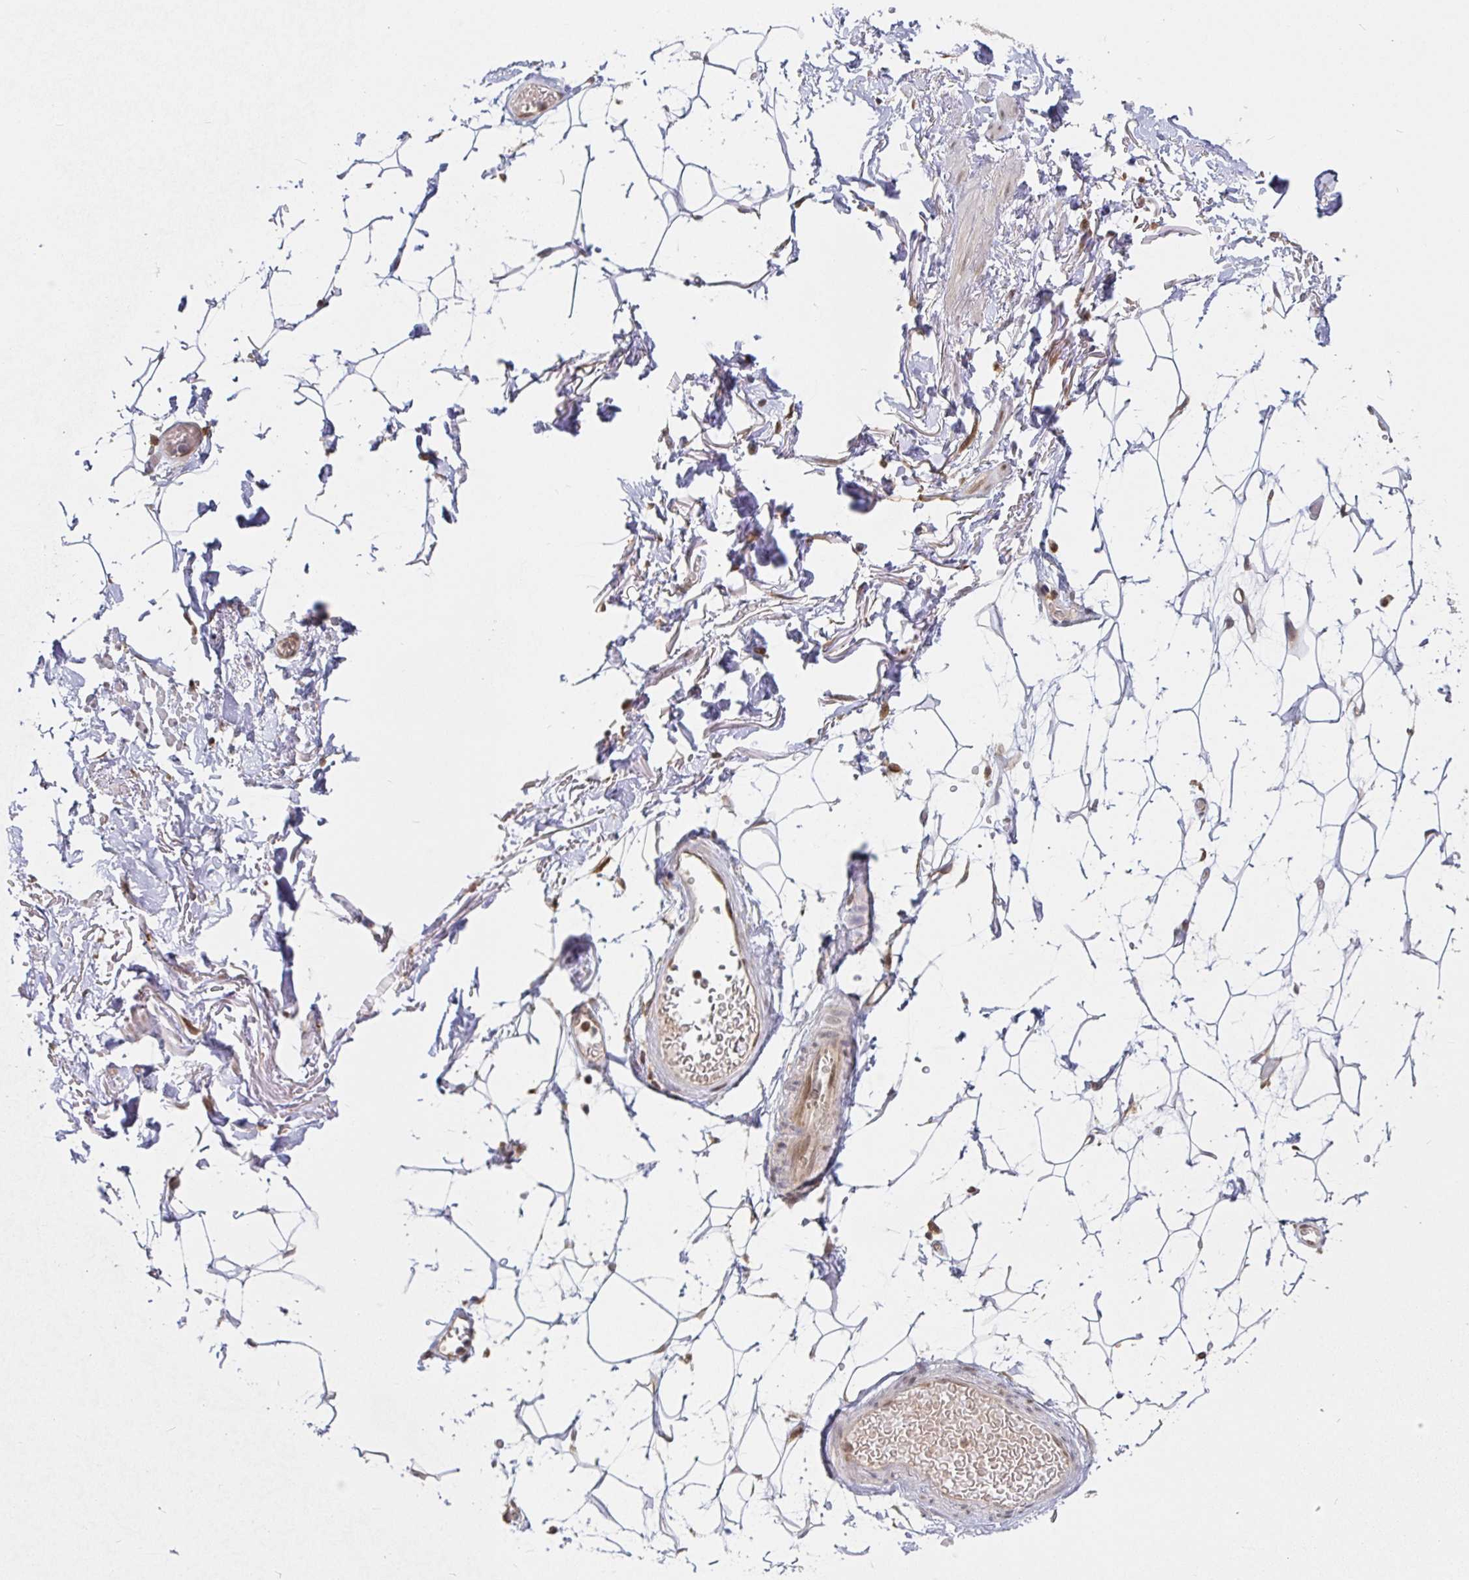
{"staining": {"intensity": "negative", "quantity": "none", "location": "none"}, "tissue": "adipose tissue", "cell_type": "Adipocytes", "image_type": "normal", "snomed": [{"axis": "morphology", "description": "Normal tissue, NOS"}, {"axis": "topography", "description": "Anal"}, {"axis": "topography", "description": "Peripheral nerve tissue"}], "caption": "Protein analysis of normal adipose tissue exhibits no significant staining in adipocytes. (DAB (3,3'-diaminobenzidine) immunohistochemistry with hematoxylin counter stain).", "gene": "ALG1L2", "patient": {"sex": "male", "age": 78}}